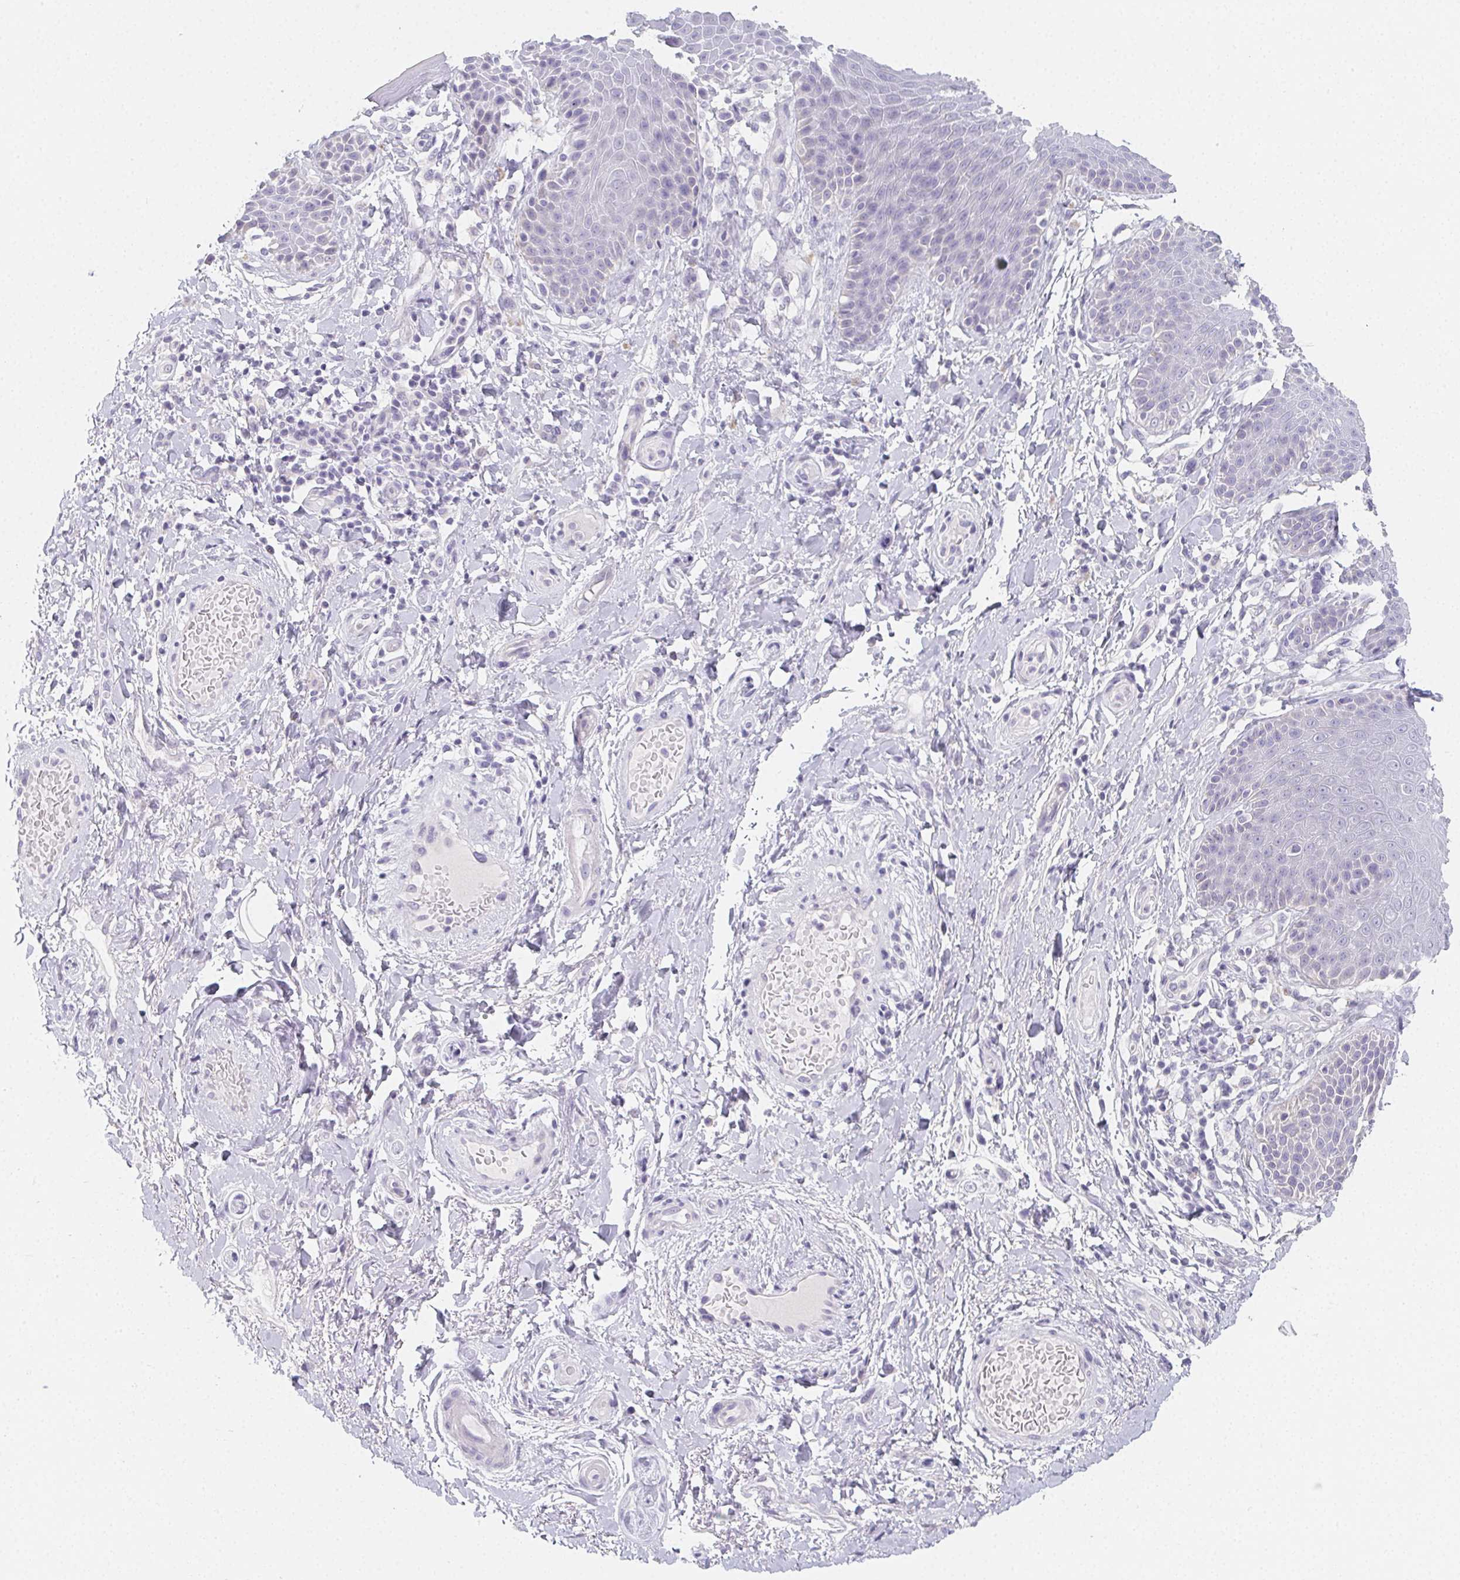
{"staining": {"intensity": "negative", "quantity": "none", "location": "none"}, "tissue": "skin", "cell_type": "Epidermal cells", "image_type": "normal", "snomed": [{"axis": "morphology", "description": "Normal tissue, NOS"}, {"axis": "topography", "description": "Anal"}, {"axis": "topography", "description": "Peripheral nerve tissue"}], "caption": "Epidermal cells show no significant positivity in normal skin. (Brightfield microscopy of DAB (3,3'-diaminobenzidine) IHC at high magnification).", "gene": "GLIPR1L1", "patient": {"sex": "male", "age": 51}}